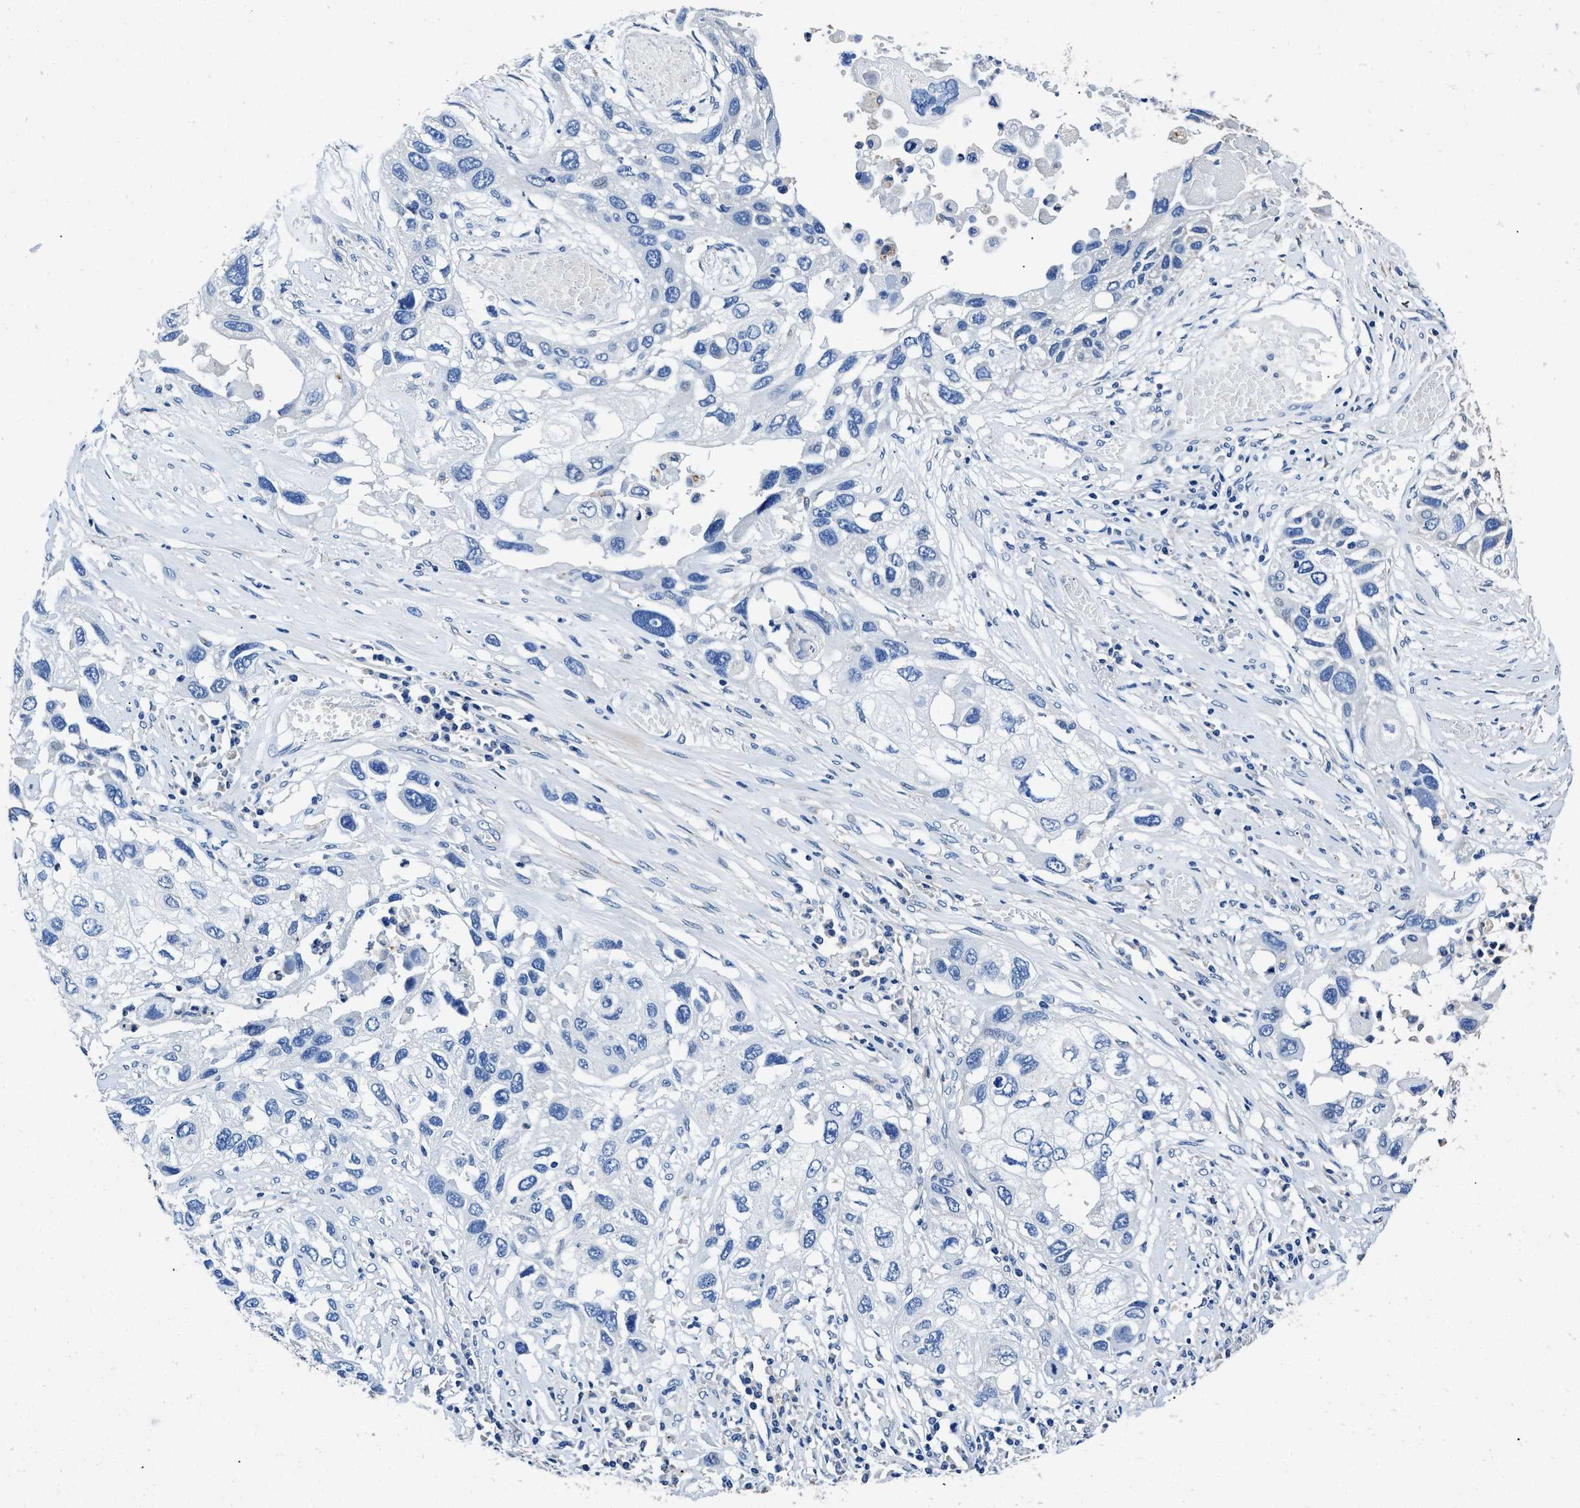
{"staining": {"intensity": "negative", "quantity": "none", "location": "none"}, "tissue": "lung cancer", "cell_type": "Tumor cells", "image_type": "cancer", "snomed": [{"axis": "morphology", "description": "Squamous cell carcinoma, NOS"}, {"axis": "topography", "description": "Lung"}], "caption": "Tumor cells are negative for protein expression in human lung cancer.", "gene": "NEU1", "patient": {"sex": "male", "age": 71}}